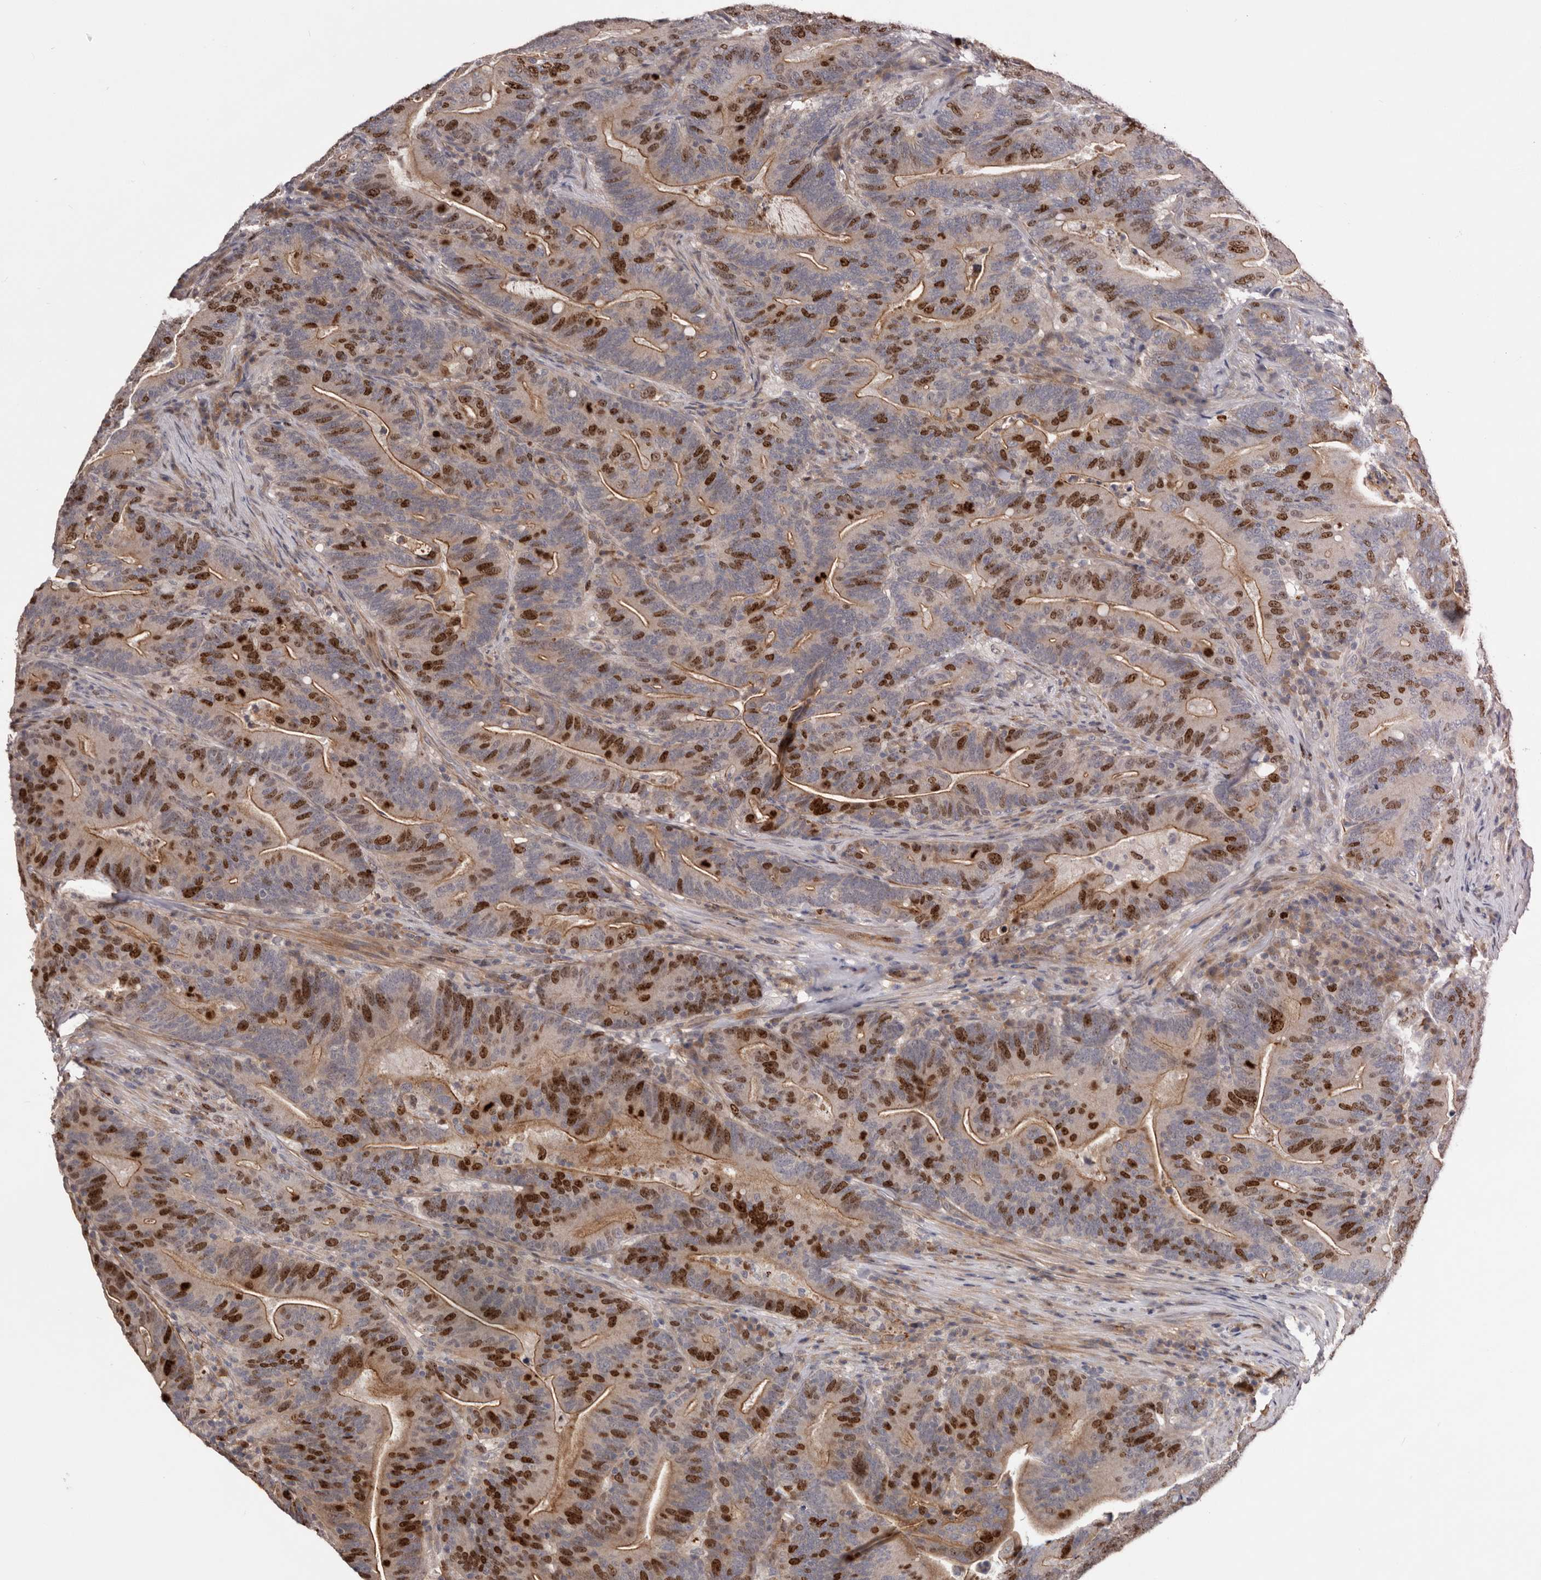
{"staining": {"intensity": "strong", "quantity": "25%-75%", "location": "nuclear"}, "tissue": "colorectal cancer", "cell_type": "Tumor cells", "image_type": "cancer", "snomed": [{"axis": "morphology", "description": "Adenocarcinoma, NOS"}, {"axis": "topography", "description": "Colon"}], "caption": "A high amount of strong nuclear positivity is seen in approximately 25%-75% of tumor cells in colorectal adenocarcinoma tissue.", "gene": "CDCA8", "patient": {"sex": "female", "age": 66}}